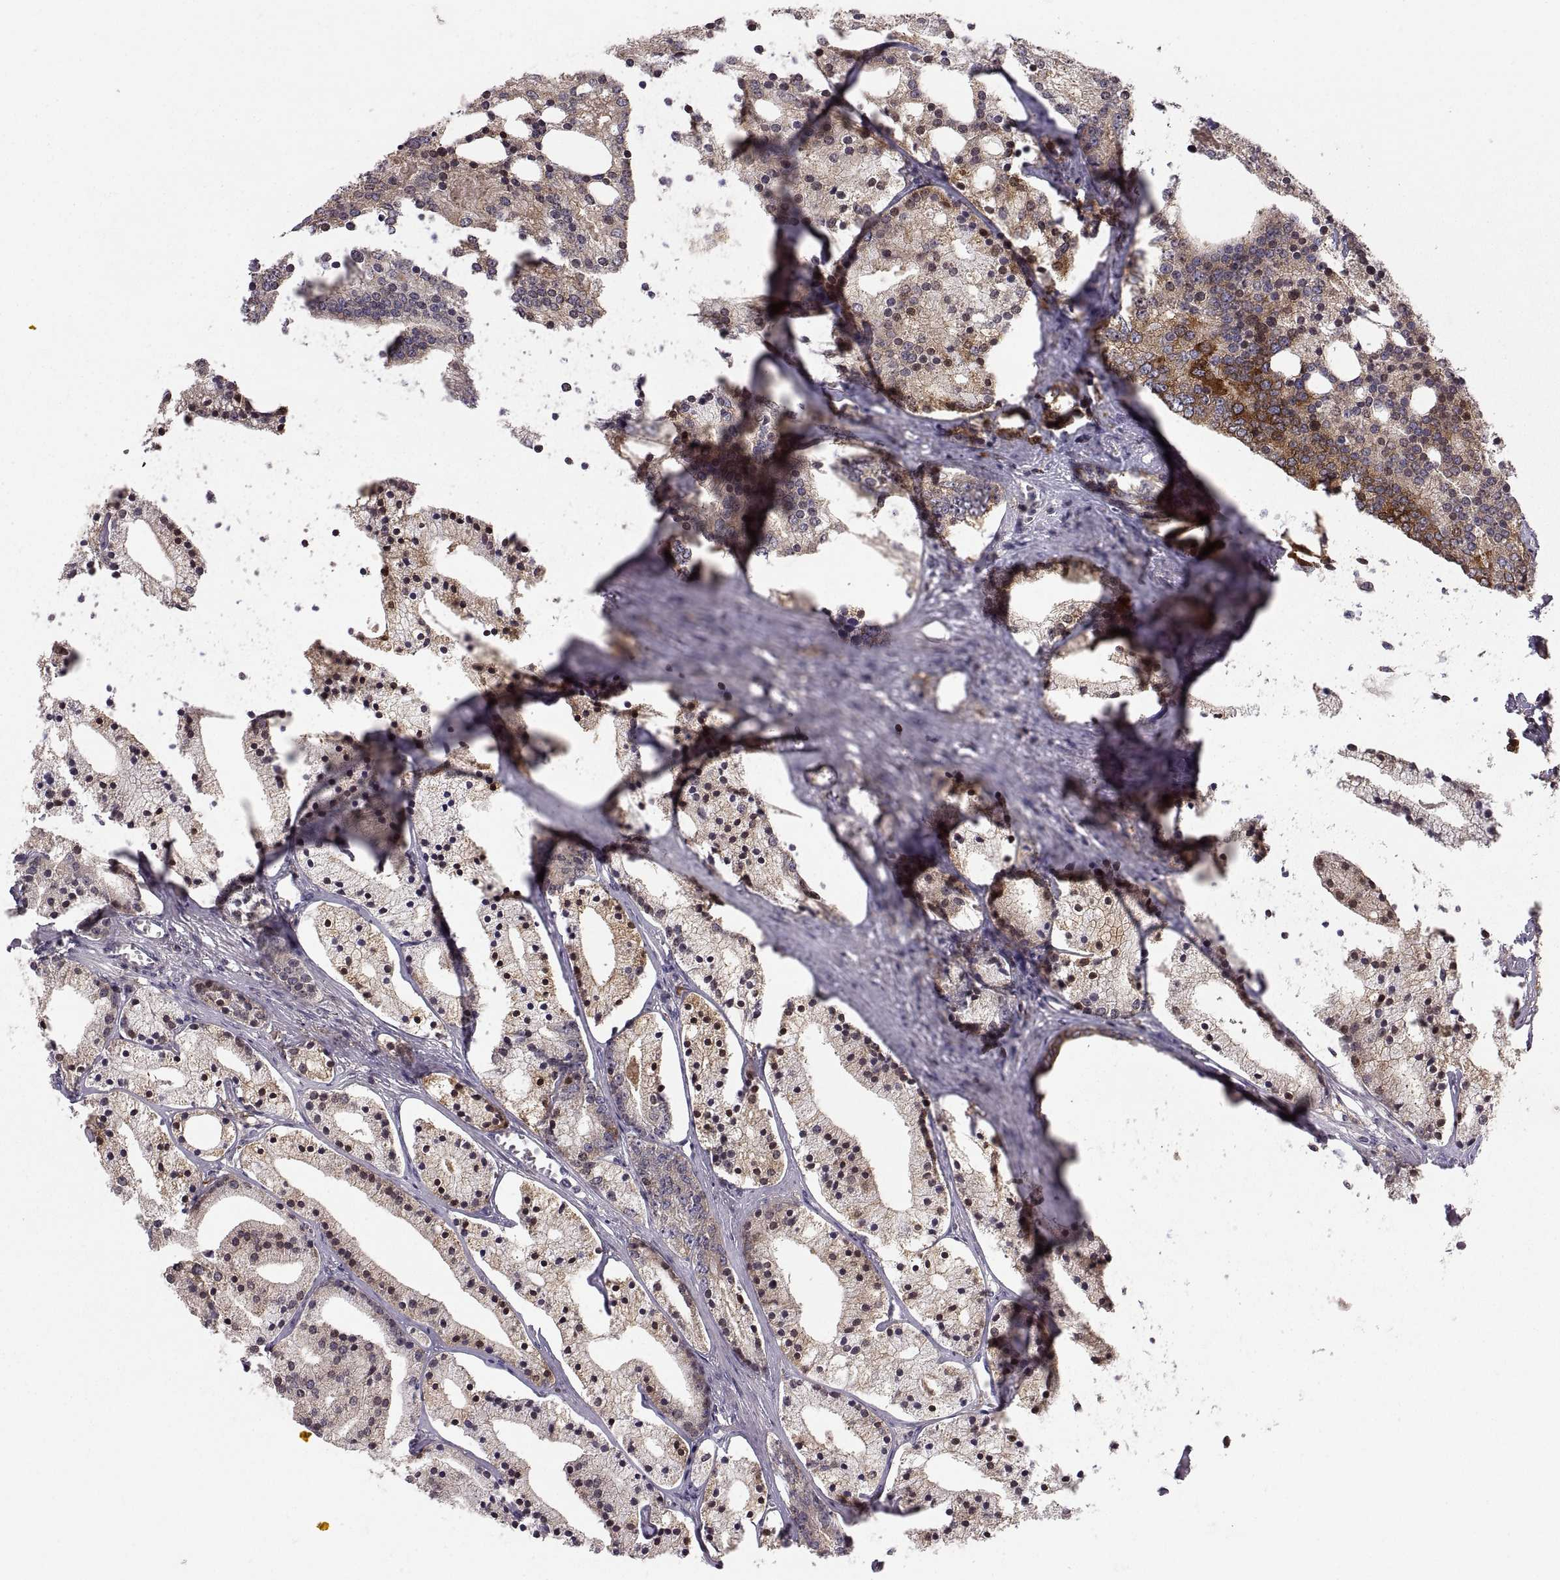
{"staining": {"intensity": "strong", "quantity": "<25%", "location": "cytoplasmic/membranous"}, "tissue": "prostate cancer", "cell_type": "Tumor cells", "image_type": "cancer", "snomed": [{"axis": "morphology", "description": "Adenocarcinoma, NOS"}, {"axis": "topography", "description": "Prostate"}], "caption": "Immunohistochemistry (IHC) image of adenocarcinoma (prostate) stained for a protein (brown), which demonstrates medium levels of strong cytoplasmic/membranous expression in approximately <25% of tumor cells.", "gene": "EZR", "patient": {"sex": "male", "age": 69}}